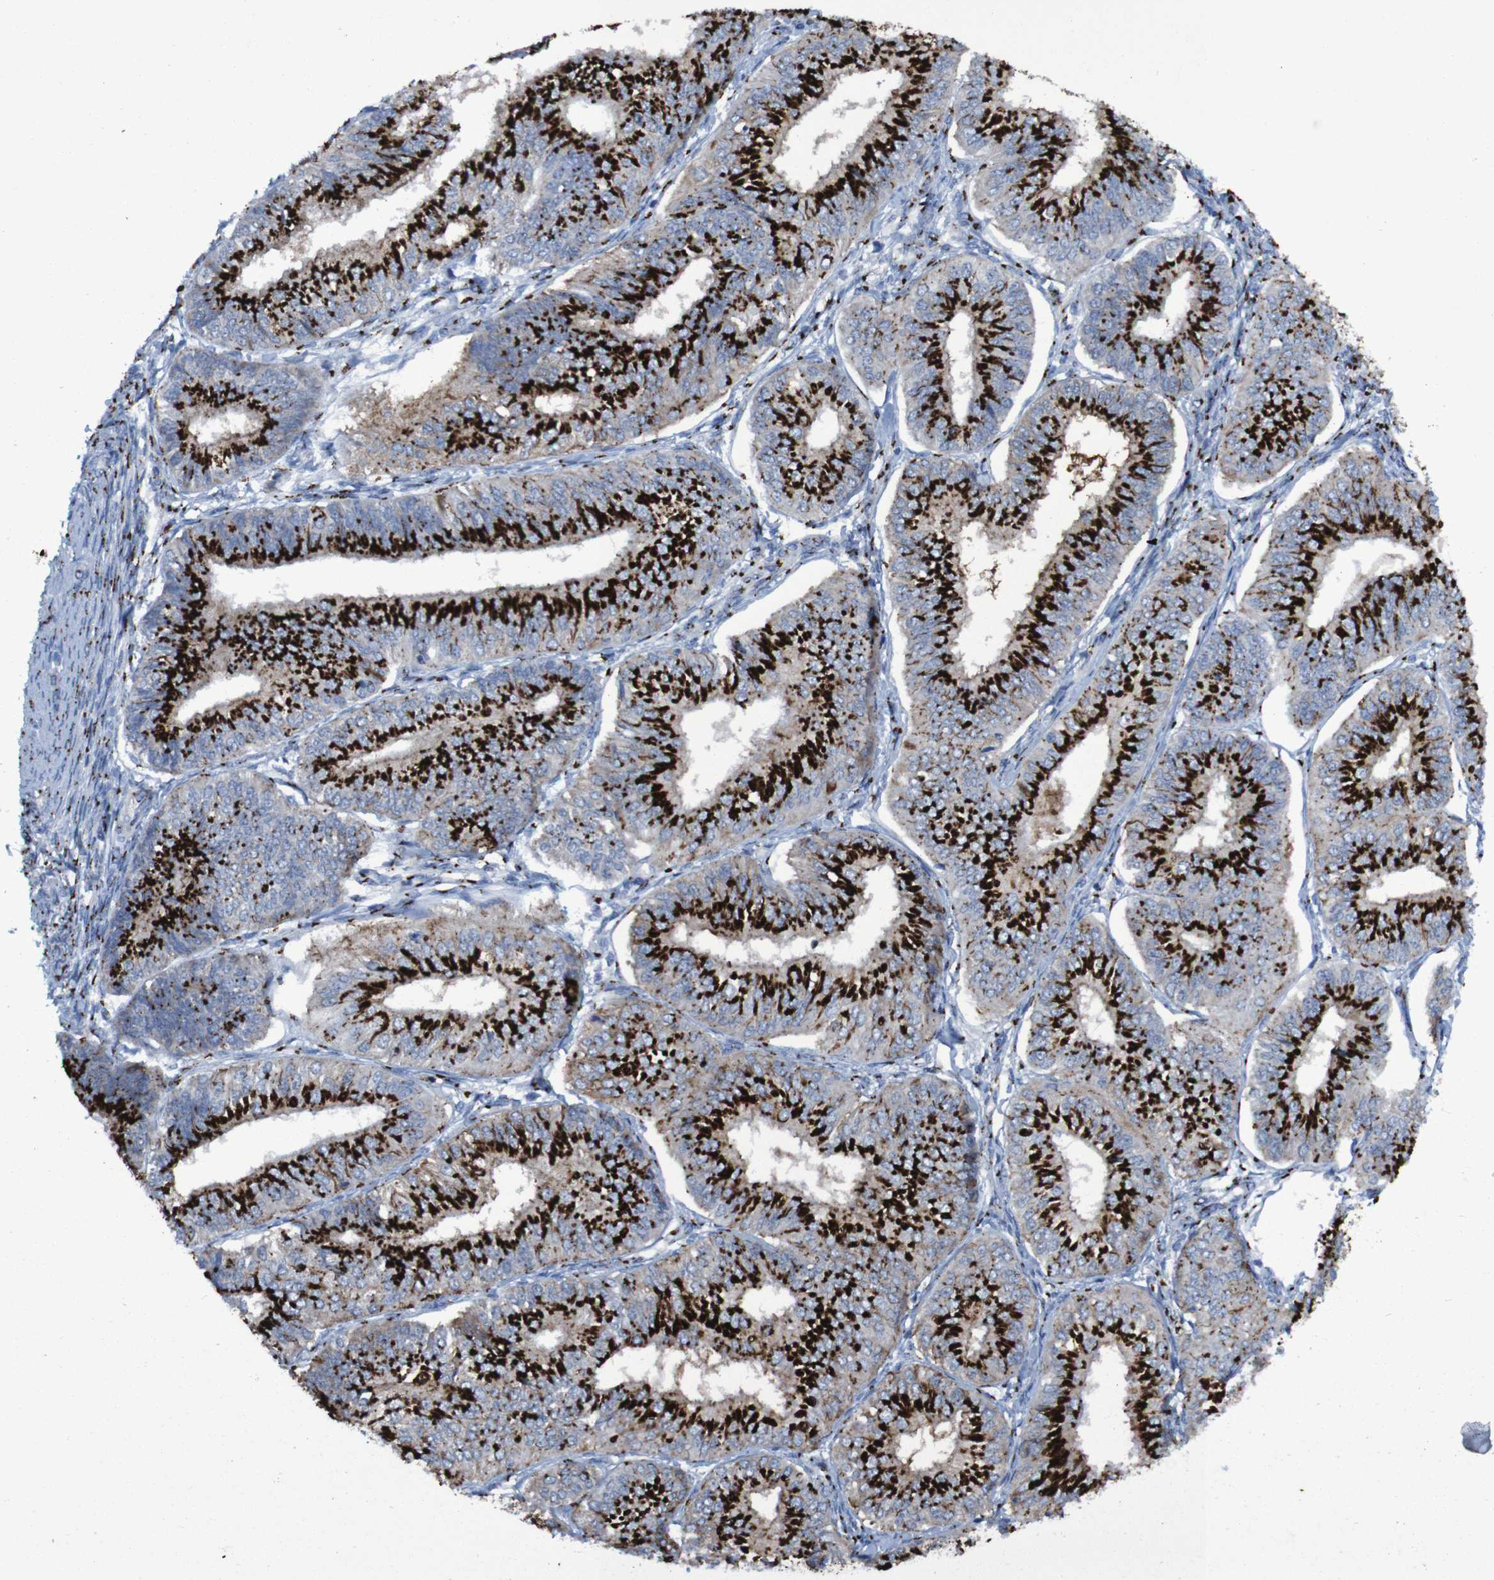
{"staining": {"intensity": "strong", "quantity": ">75%", "location": "cytoplasmic/membranous"}, "tissue": "endometrial cancer", "cell_type": "Tumor cells", "image_type": "cancer", "snomed": [{"axis": "morphology", "description": "Adenocarcinoma, NOS"}, {"axis": "topography", "description": "Endometrium"}], "caption": "There is high levels of strong cytoplasmic/membranous positivity in tumor cells of endometrial adenocarcinoma, as demonstrated by immunohistochemical staining (brown color).", "gene": "GOLM1", "patient": {"sex": "female", "age": 58}}